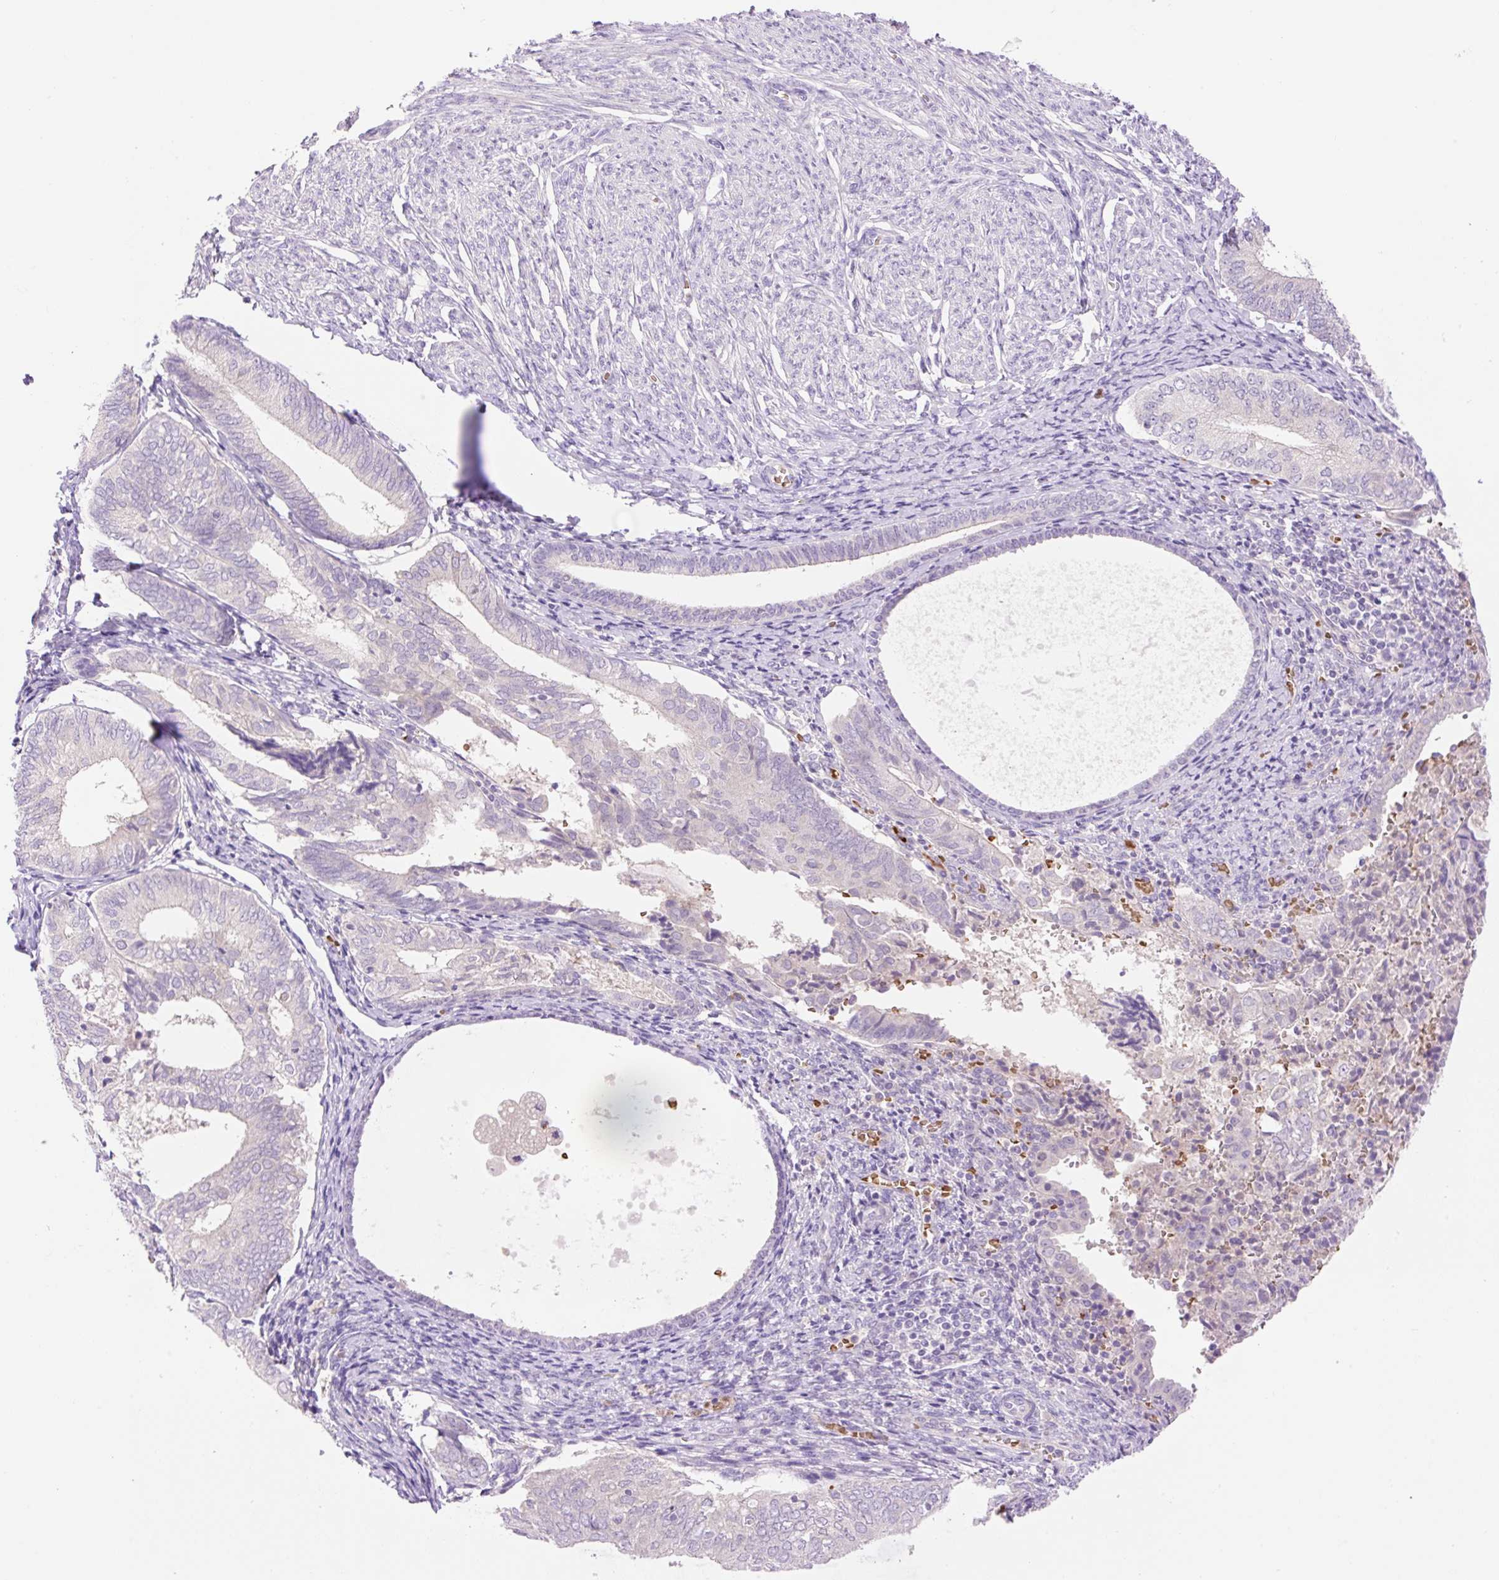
{"staining": {"intensity": "negative", "quantity": "none", "location": "none"}, "tissue": "endometrial cancer", "cell_type": "Tumor cells", "image_type": "cancer", "snomed": [{"axis": "morphology", "description": "Adenocarcinoma, NOS"}, {"axis": "topography", "description": "Endometrium"}], "caption": "This is a histopathology image of immunohistochemistry (IHC) staining of adenocarcinoma (endometrial), which shows no expression in tumor cells.", "gene": "LHFPL5", "patient": {"sex": "female", "age": 87}}